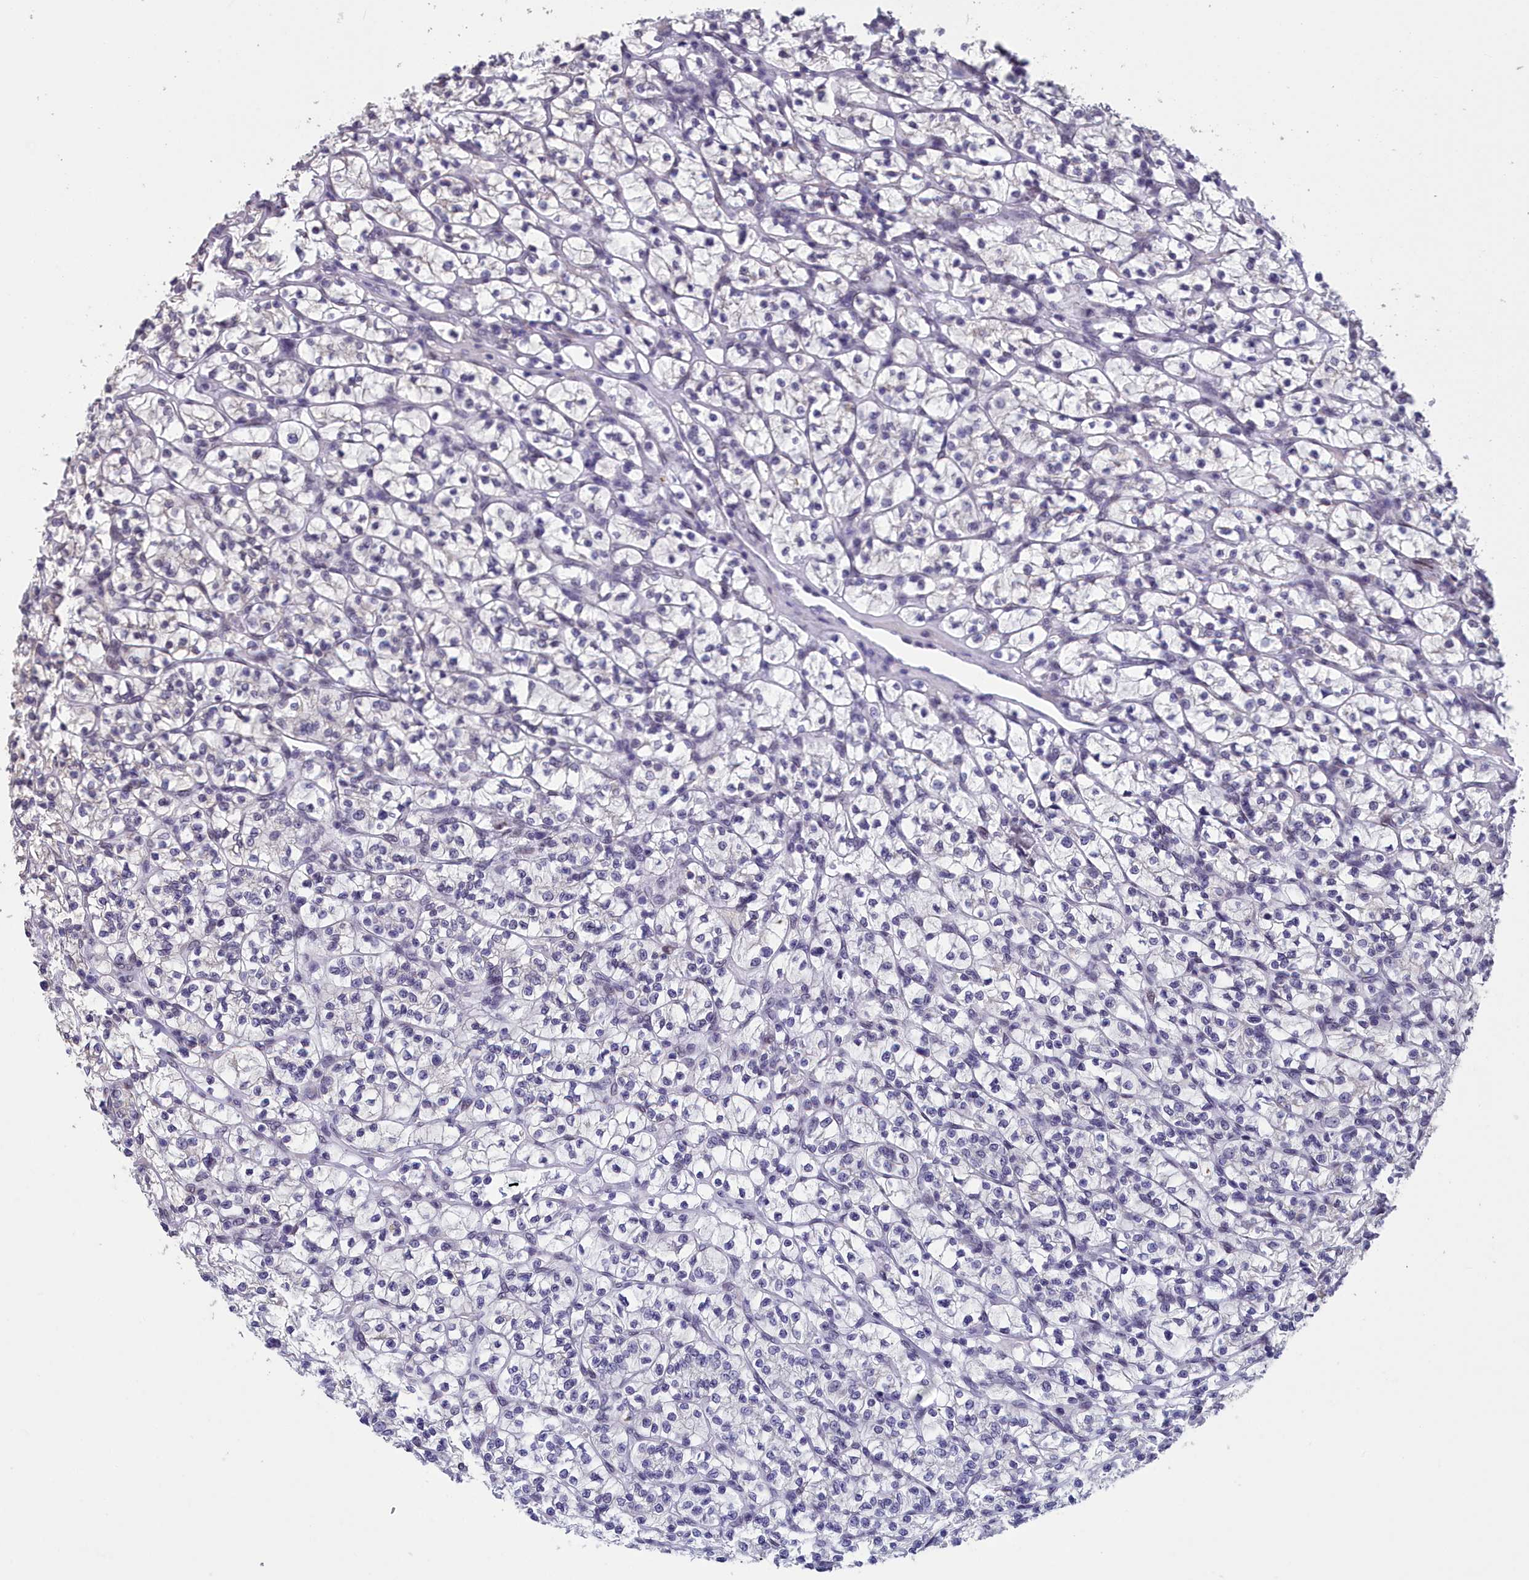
{"staining": {"intensity": "negative", "quantity": "none", "location": "none"}, "tissue": "renal cancer", "cell_type": "Tumor cells", "image_type": "cancer", "snomed": [{"axis": "morphology", "description": "Adenocarcinoma, NOS"}, {"axis": "topography", "description": "Kidney"}], "caption": "High magnification brightfield microscopy of adenocarcinoma (renal) stained with DAB (3,3'-diaminobenzidine) (brown) and counterstained with hematoxylin (blue): tumor cells show no significant expression.", "gene": "CCDC97", "patient": {"sex": "female", "age": 64}}